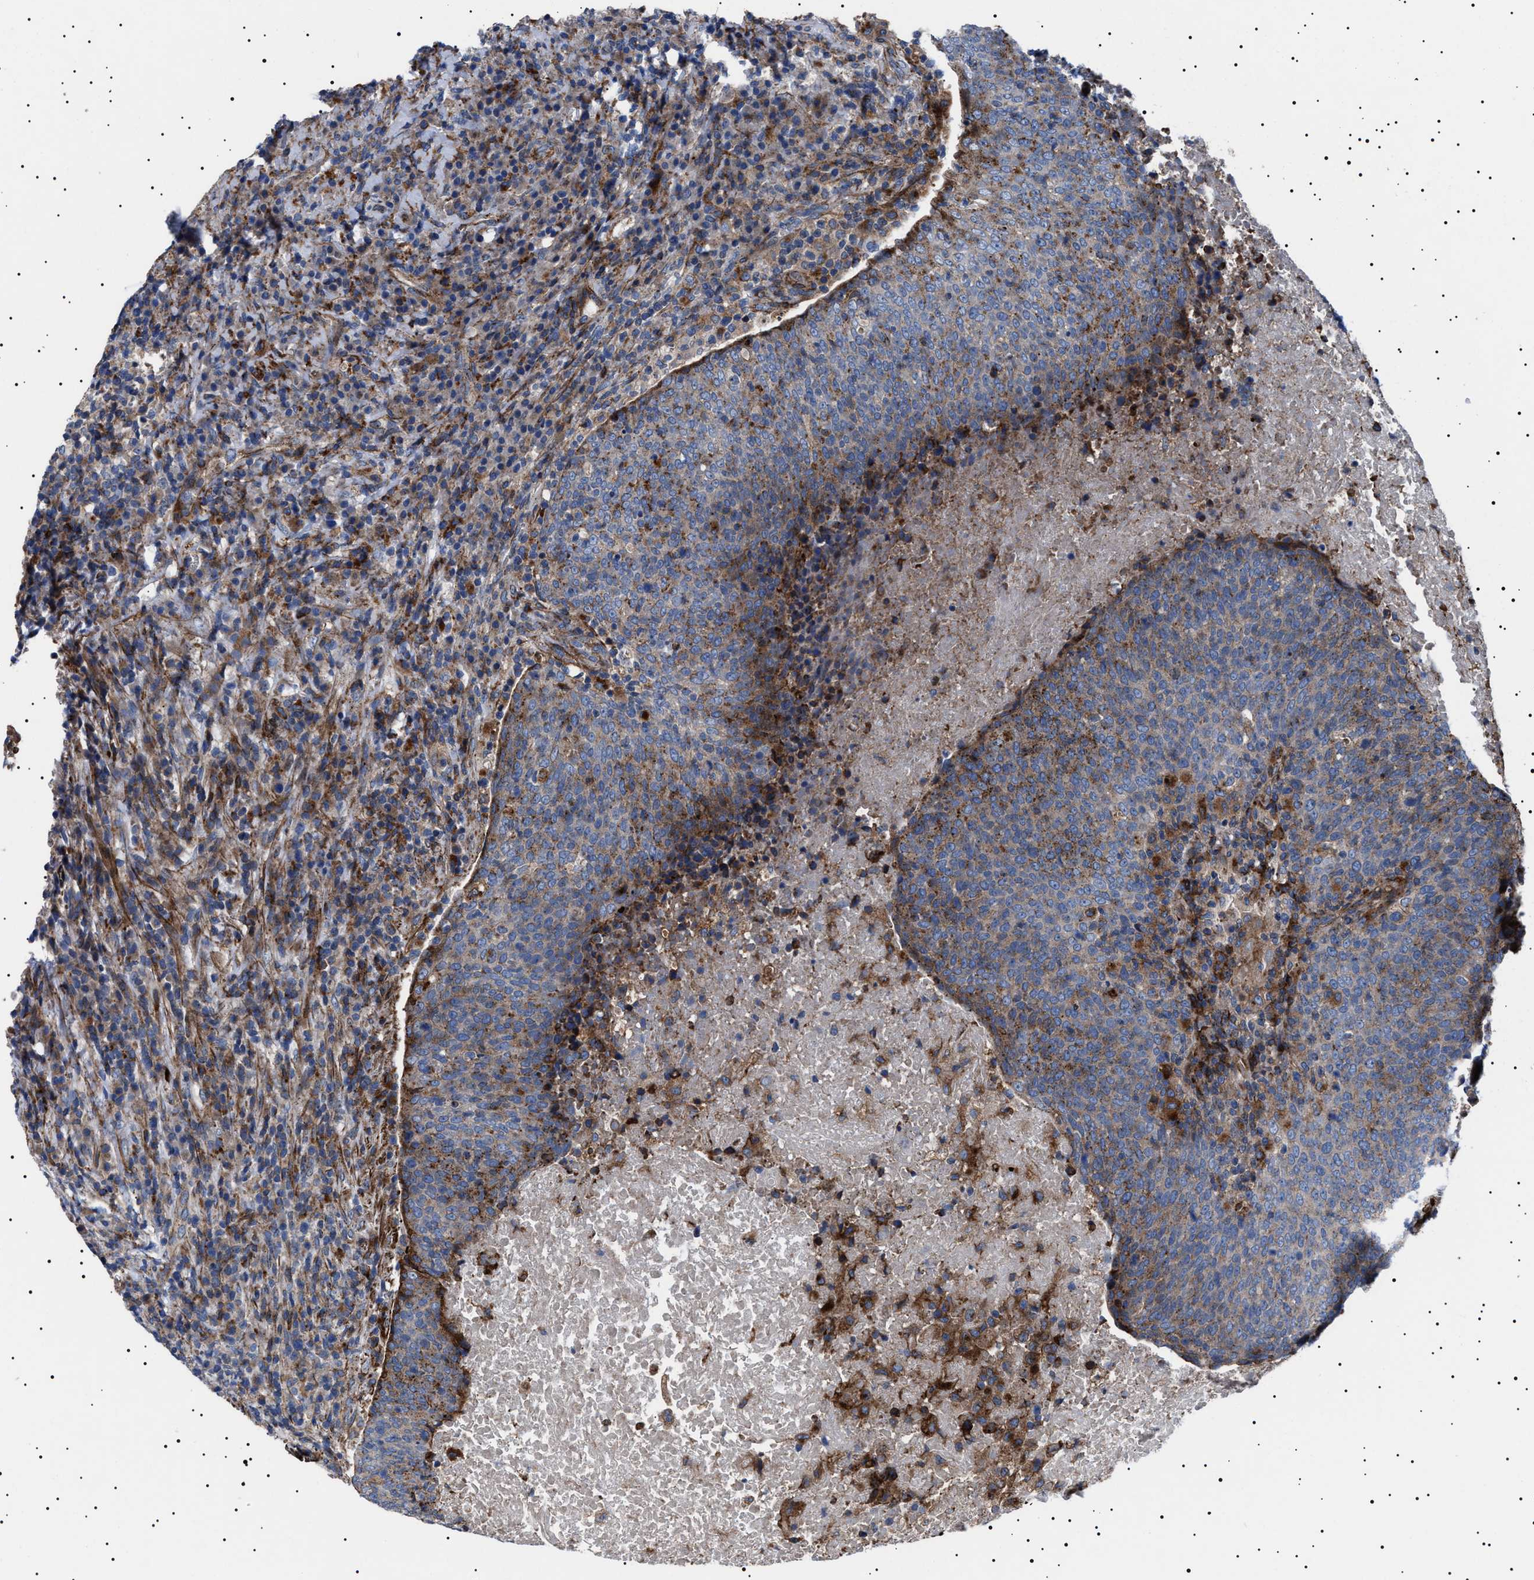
{"staining": {"intensity": "moderate", "quantity": "25%-75%", "location": "cytoplasmic/membranous"}, "tissue": "head and neck cancer", "cell_type": "Tumor cells", "image_type": "cancer", "snomed": [{"axis": "morphology", "description": "Squamous cell carcinoma, NOS"}, {"axis": "morphology", "description": "Squamous cell carcinoma, metastatic, NOS"}, {"axis": "topography", "description": "Lymph node"}, {"axis": "topography", "description": "Head-Neck"}], "caption": "Immunohistochemistry micrograph of metastatic squamous cell carcinoma (head and neck) stained for a protein (brown), which demonstrates medium levels of moderate cytoplasmic/membranous positivity in about 25%-75% of tumor cells.", "gene": "NEU1", "patient": {"sex": "male", "age": 62}}